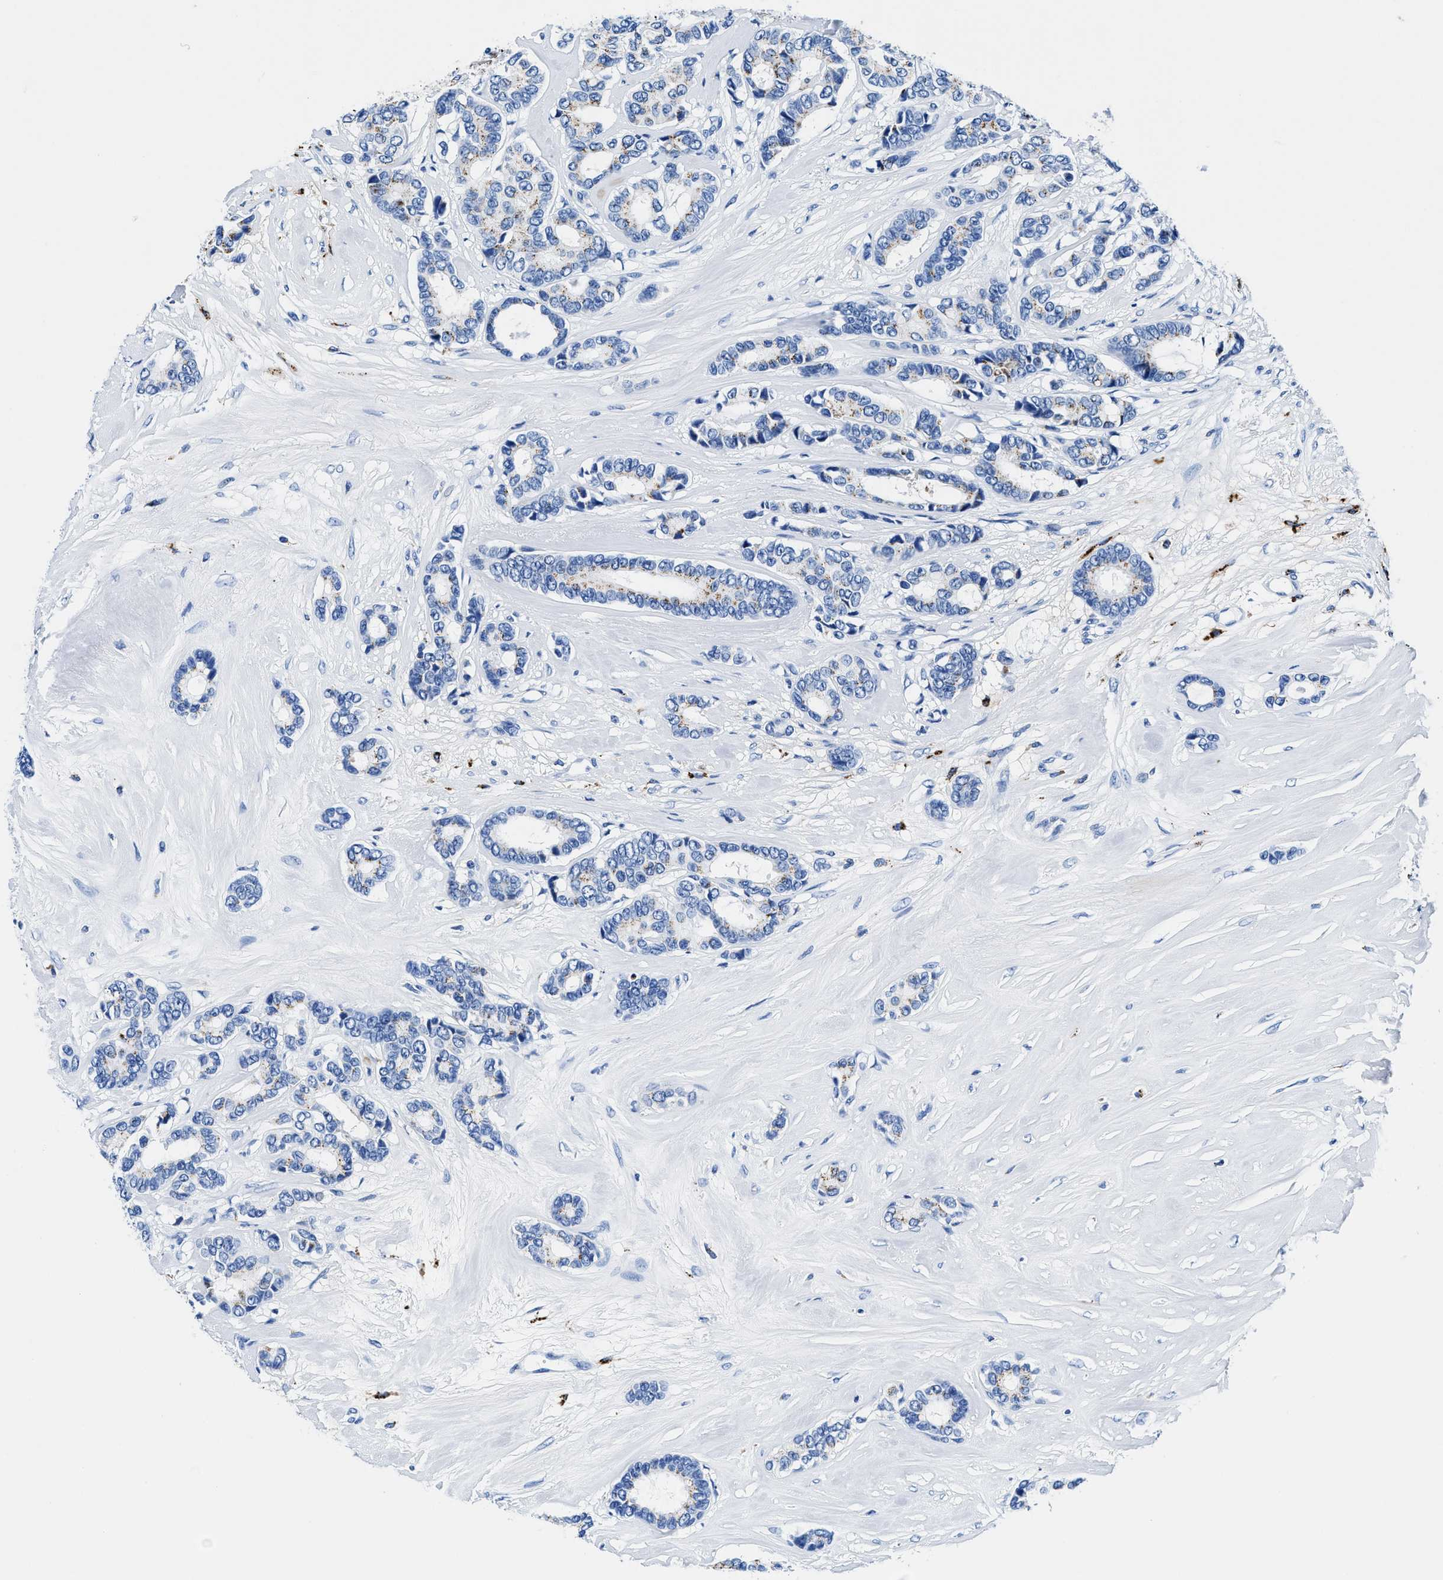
{"staining": {"intensity": "moderate", "quantity": "<25%", "location": "cytoplasmic/membranous"}, "tissue": "breast cancer", "cell_type": "Tumor cells", "image_type": "cancer", "snomed": [{"axis": "morphology", "description": "Duct carcinoma"}, {"axis": "topography", "description": "Breast"}], "caption": "Breast intraductal carcinoma stained with IHC reveals moderate cytoplasmic/membranous staining in approximately <25% of tumor cells.", "gene": "OR14K1", "patient": {"sex": "female", "age": 87}}